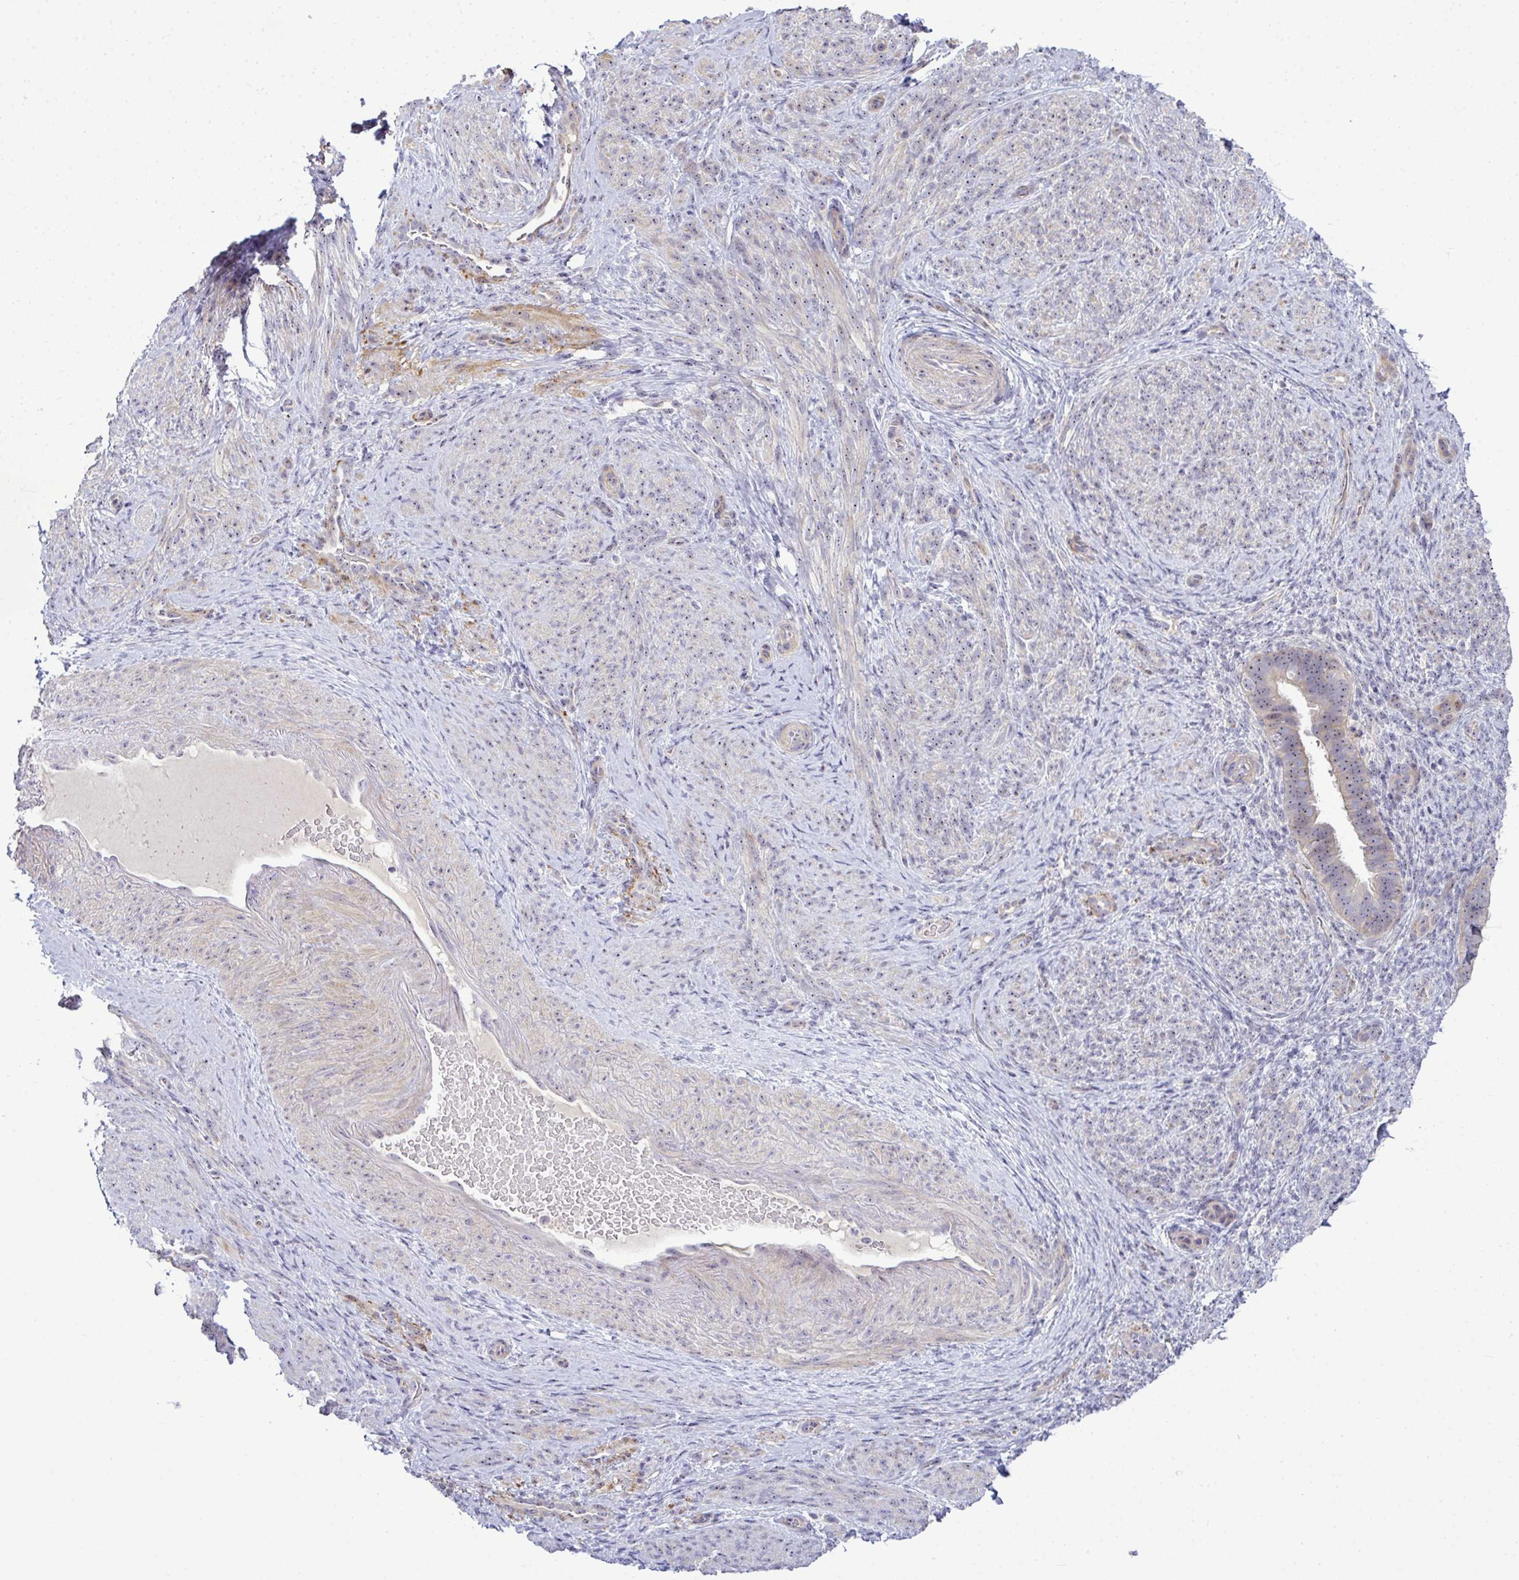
{"staining": {"intensity": "negative", "quantity": "none", "location": "none"}, "tissue": "endometrium", "cell_type": "Cells in endometrial stroma", "image_type": "normal", "snomed": [{"axis": "morphology", "description": "Normal tissue, NOS"}, {"axis": "topography", "description": "Endometrium"}], "caption": "The immunohistochemistry (IHC) histopathology image has no significant positivity in cells in endometrial stroma of endometrium.", "gene": "NT5C1A", "patient": {"sex": "female", "age": 34}}